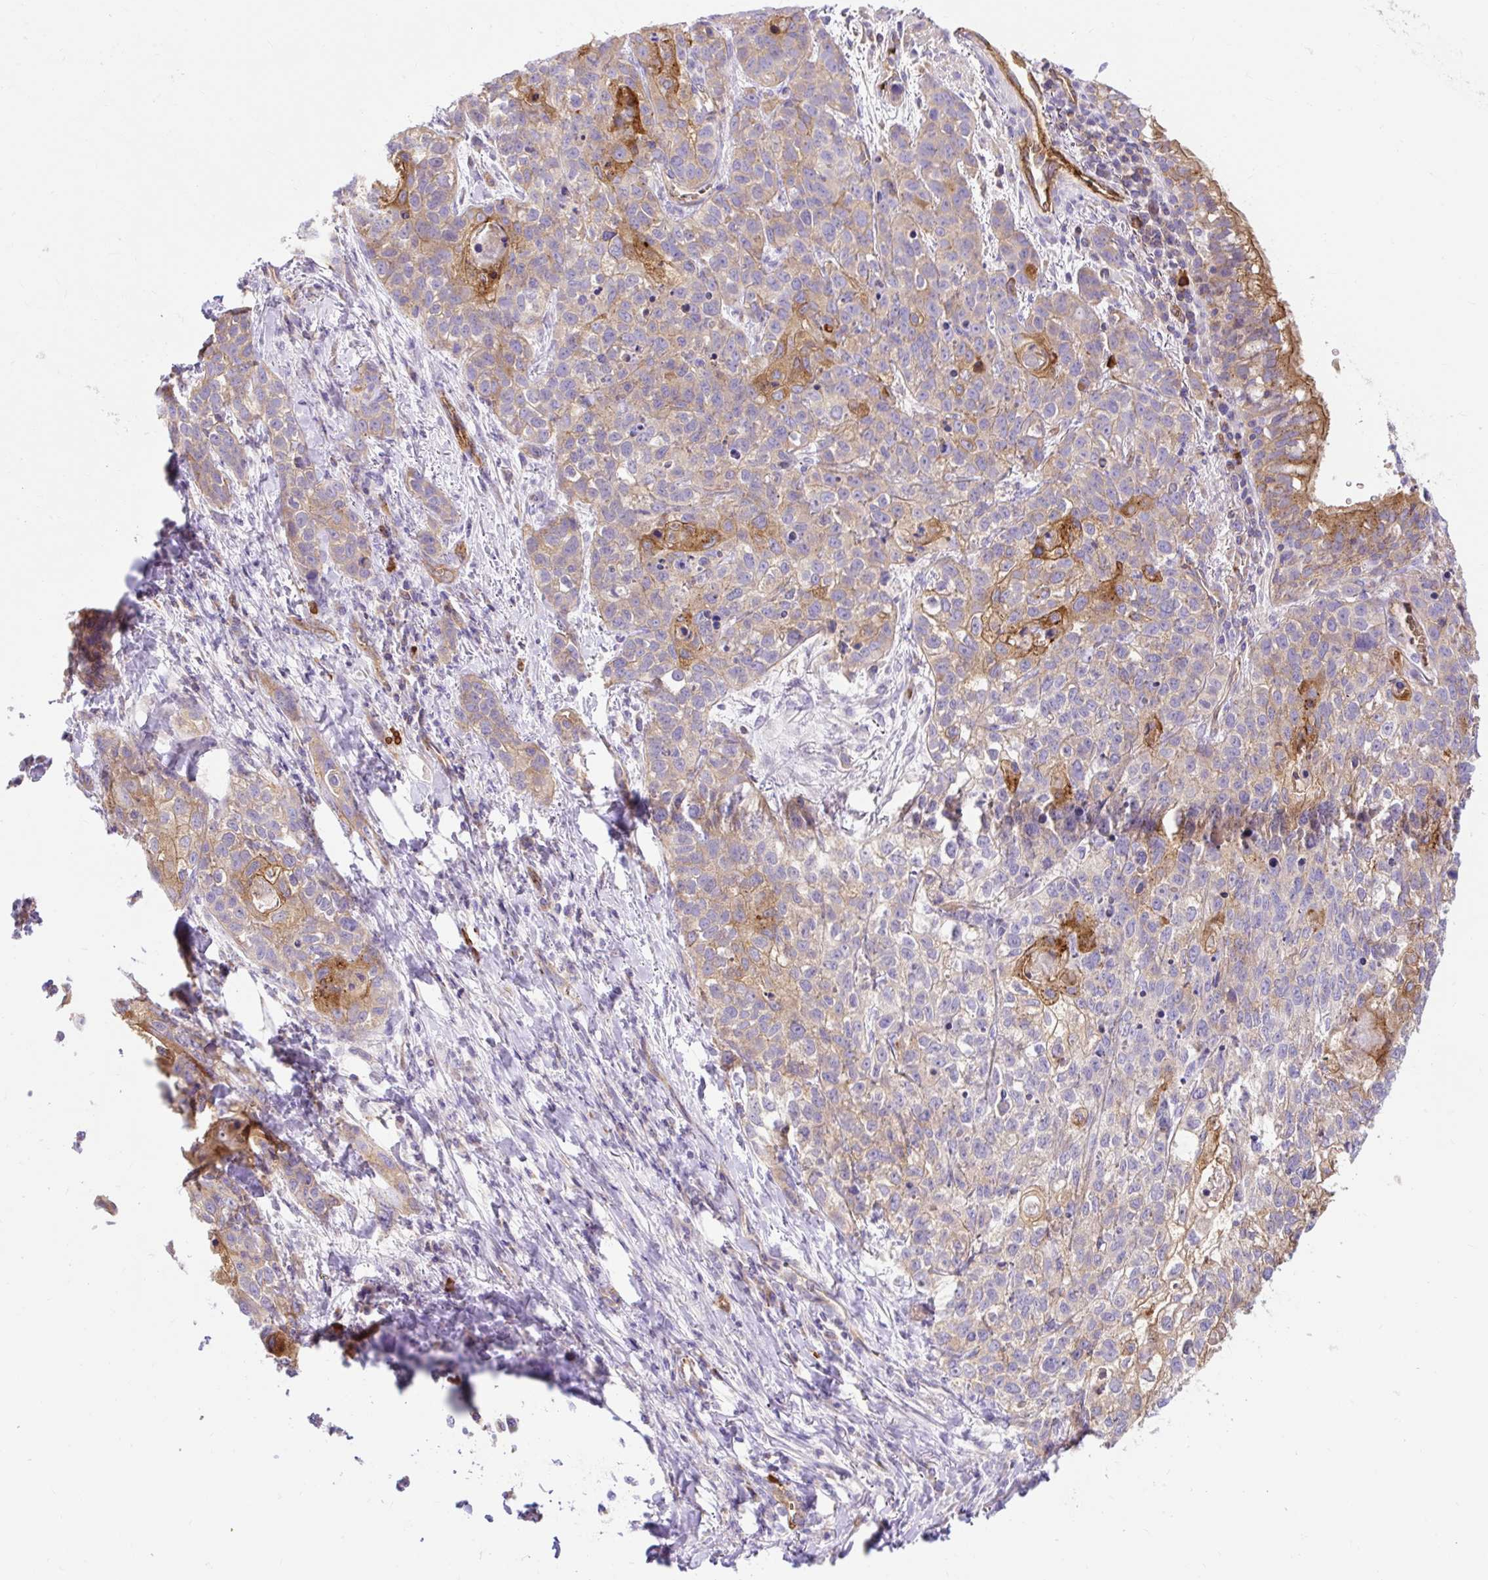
{"staining": {"intensity": "moderate", "quantity": "25%-75%", "location": "cytoplasmic/membranous"}, "tissue": "lung cancer", "cell_type": "Tumor cells", "image_type": "cancer", "snomed": [{"axis": "morphology", "description": "Squamous cell carcinoma, NOS"}, {"axis": "topography", "description": "Lung"}], "caption": "Brown immunohistochemical staining in human lung cancer displays moderate cytoplasmic/membranous staining in about 25%-75% of tumor cells.", "gene": "HIP1R", "patient": {"sex": "male", "age": 74}}